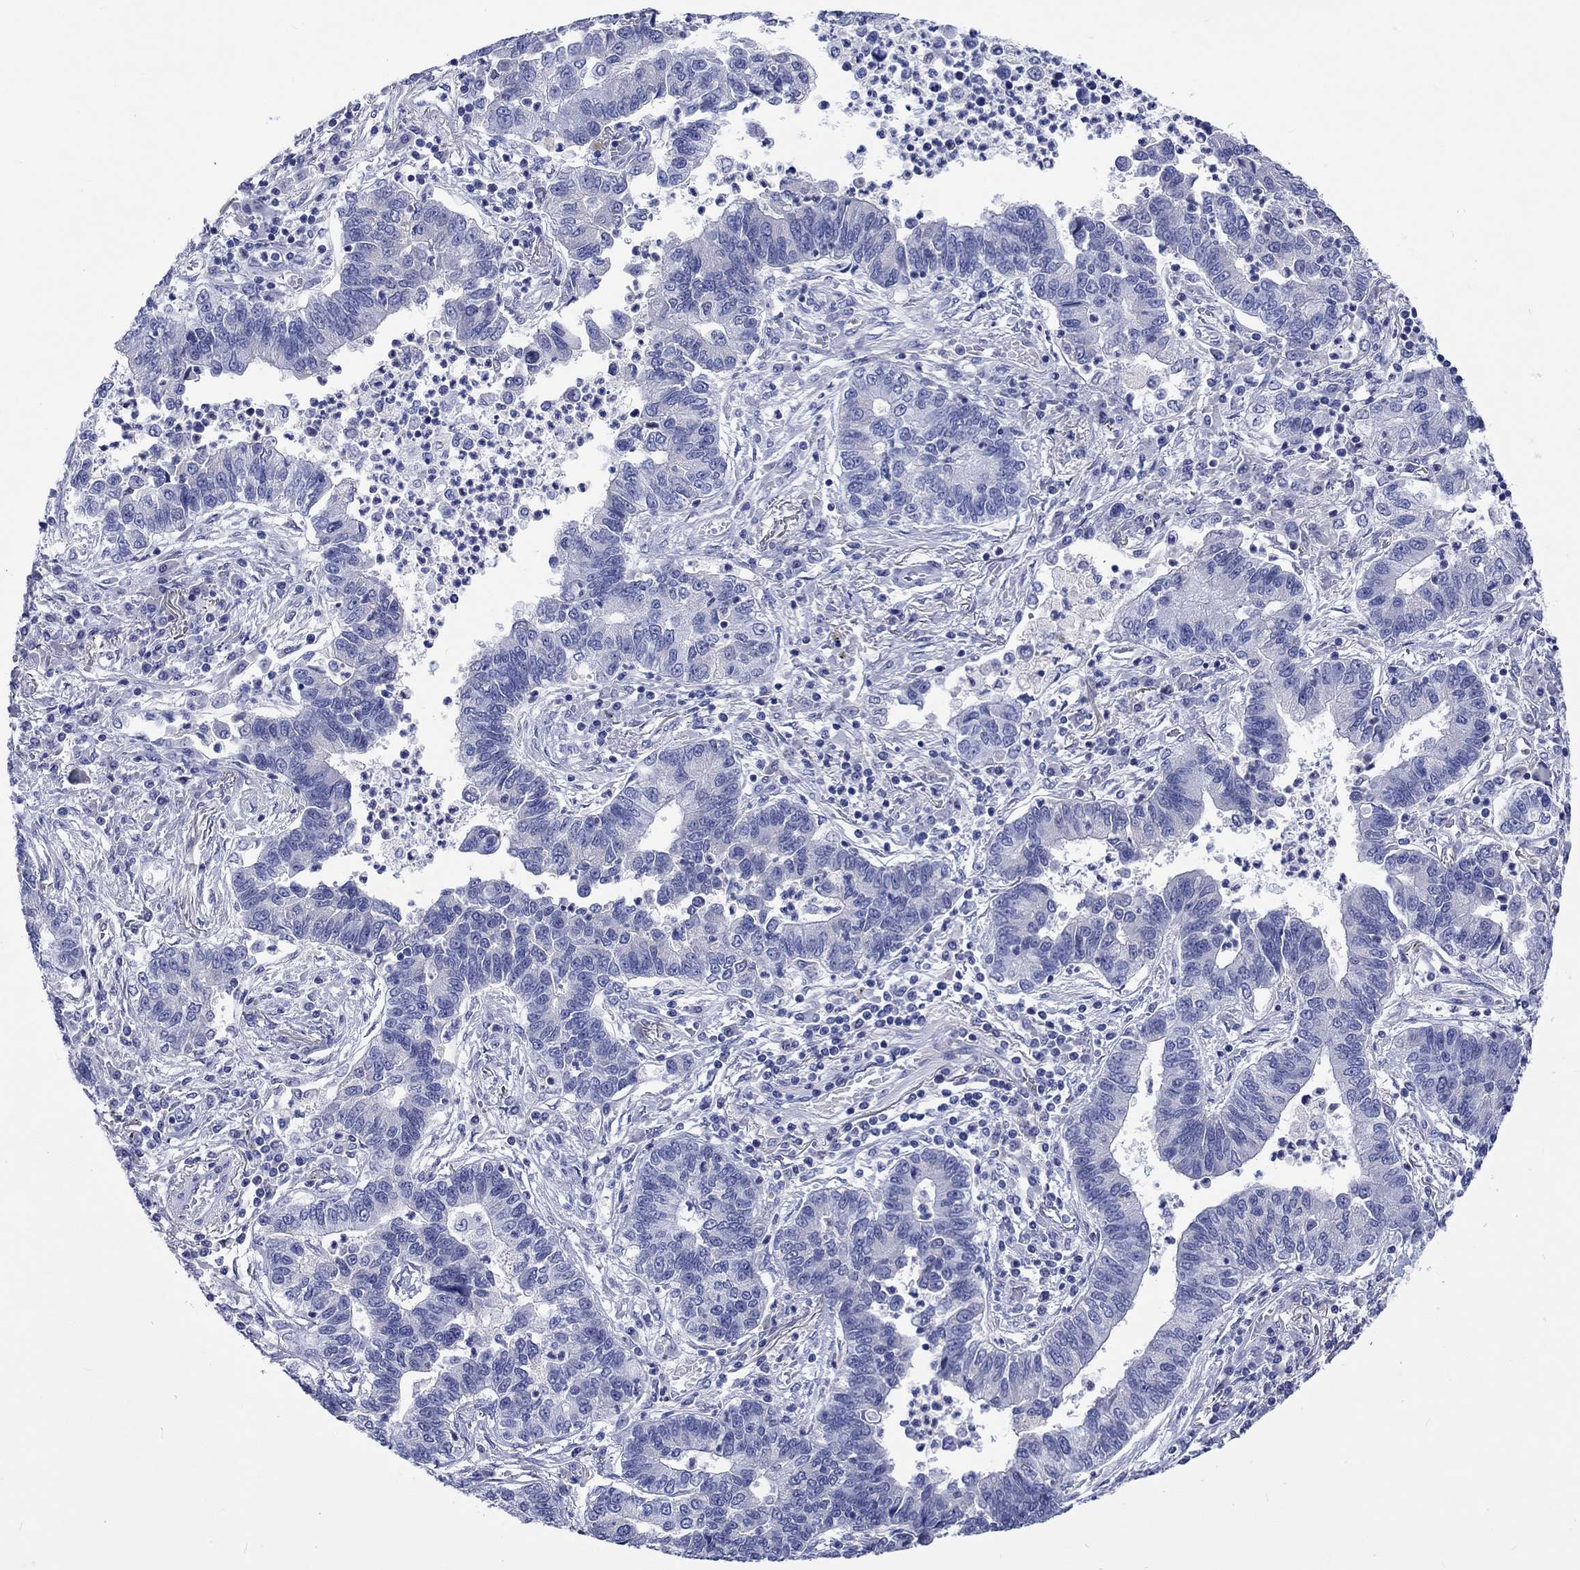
{"staining": {"intensity": "negative", "quantity": "none", "location": "none"}, "tissue": "lung cancer", "cell_type": "Tumor cells", "image_type": "cancer", "snomed": [{"axis": "morphology", "description": "Adenocarcinoma, NOS"}, {"axis": "topography", "description": "Lung"}], "caption": "A photomicrograph of lung cancer (adenocarcinoma) stained for a protein exhibits no brown staining in tumor cells.", "gene": "CACNG3", "patient": {"sex": "female", "age": 57}}